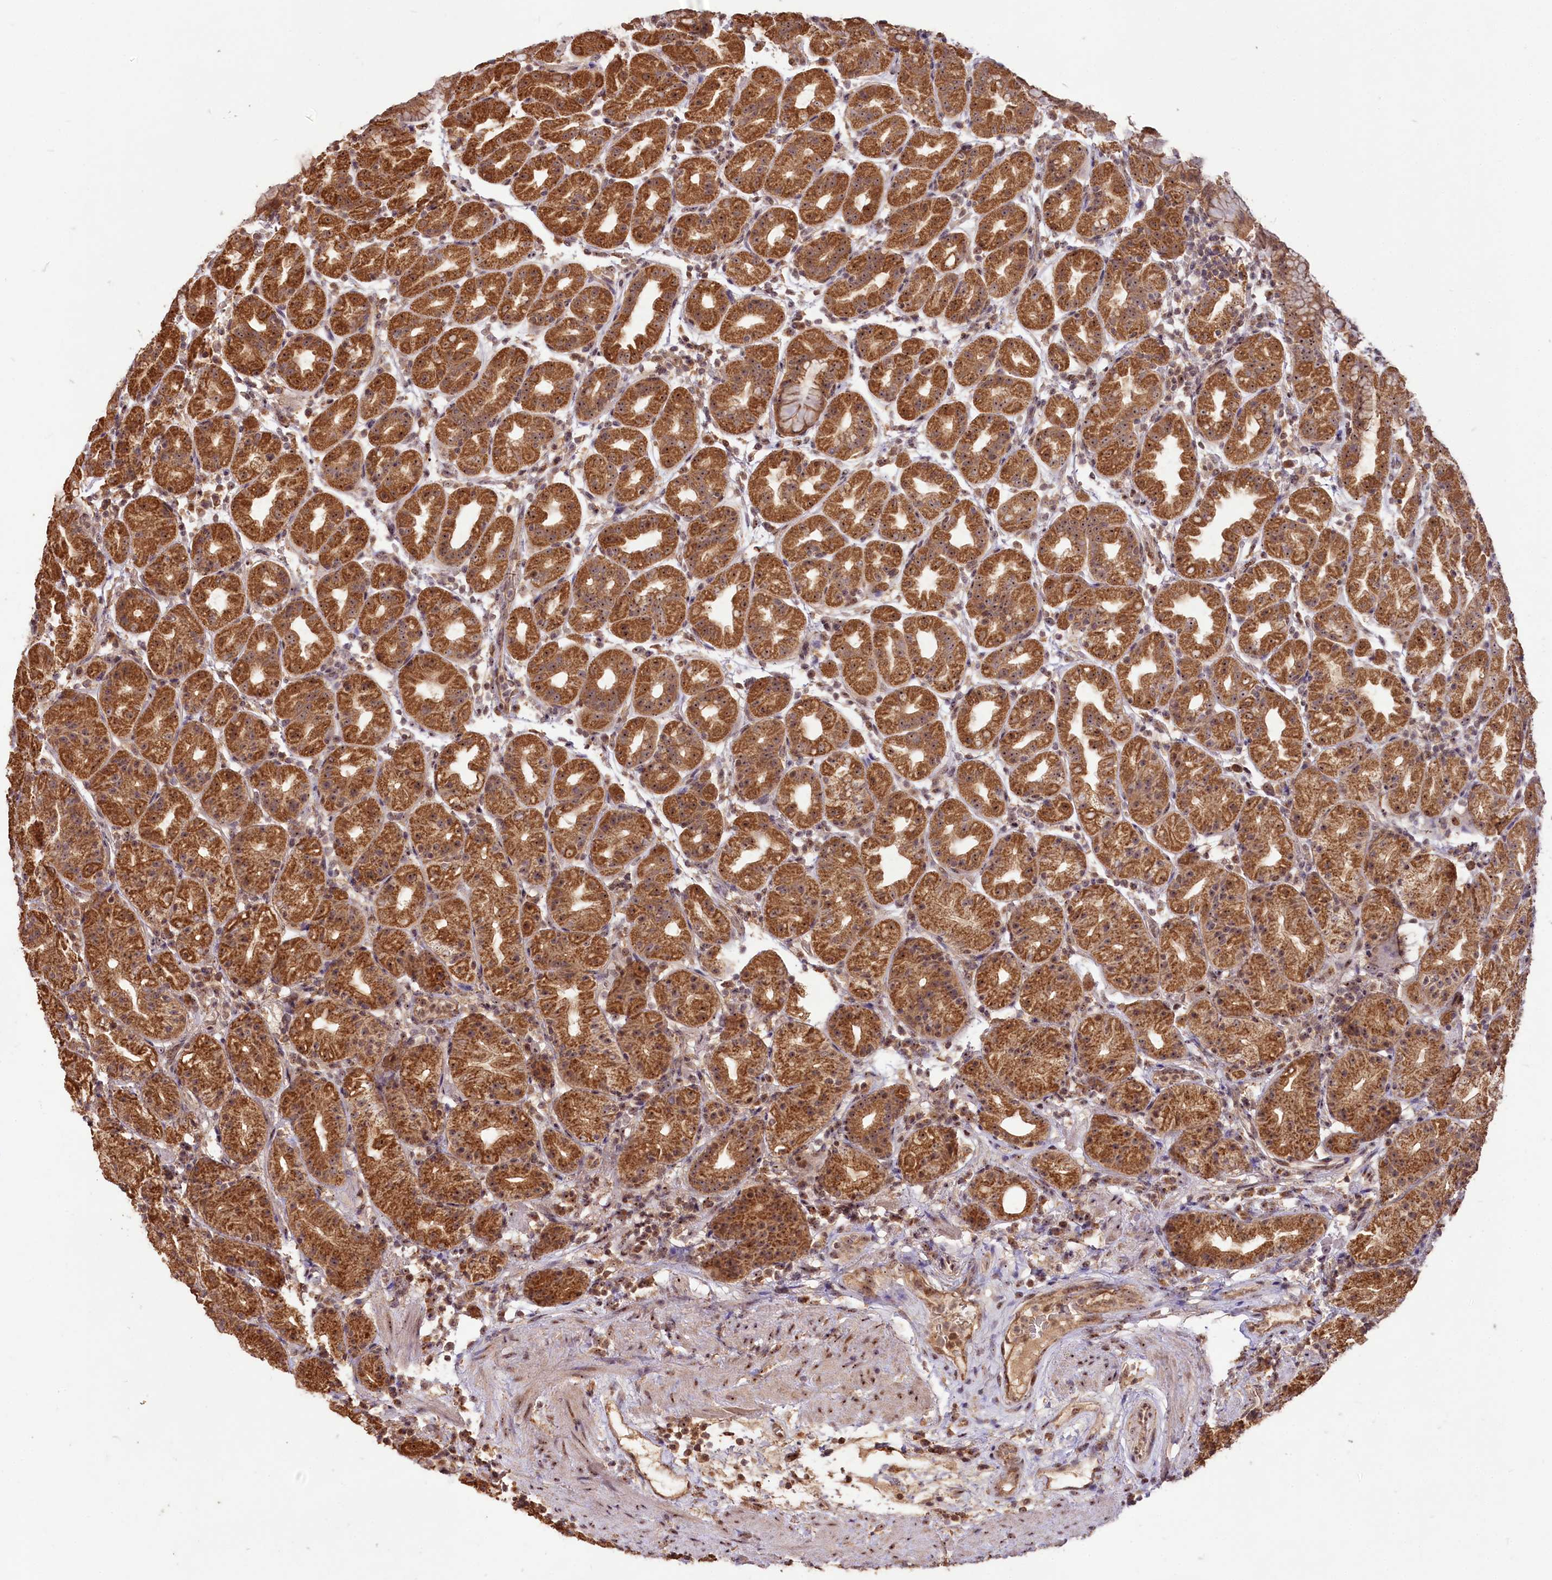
{"staining": {"intensity": "strong", "quantity": ">75%", "location": "cytoplasmic/membranous,nuclear"}, "tissue": "stomach", "cell_type": "Glandular cells", "image_type": "normal", "snomed": [{"axis": "morphology", "description": "Normal tissue, NOS"}, {"axis": "topography", "description": "Stomach"}], "caption": "Immunohistochemical staining of unremarkable human stomach demonstrates high levels of strong cytoplasmic/membranous,nuclear positivity in approximately >75% of glandular cells. Immunohistochemistry (ihc) stains the protein in brown and the nuclei are stained blue.", "gene": "RRP8", "patient": {"sex": "female", "age": 79}}